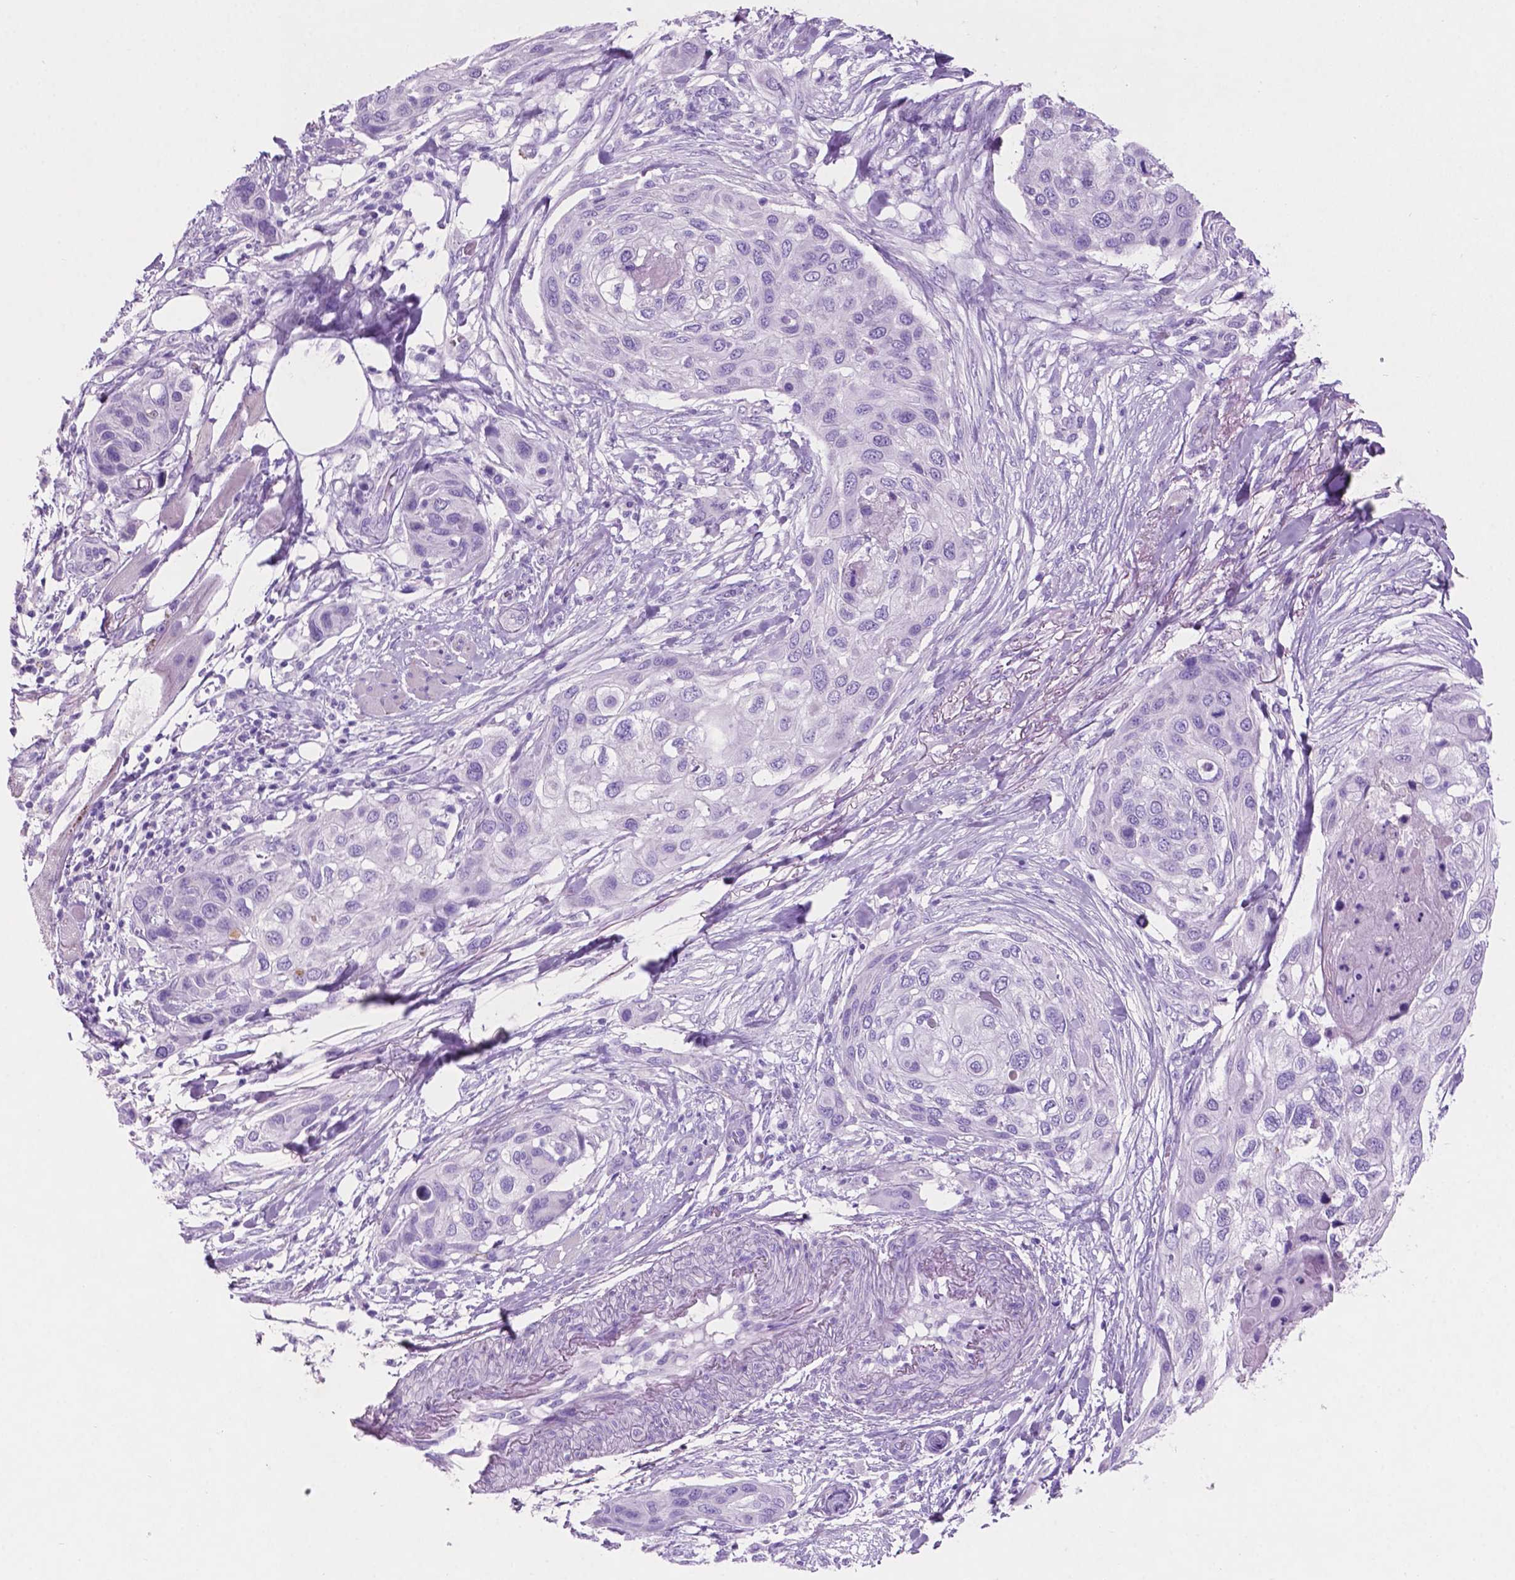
{"staining": {"intensity": "negative", "quantity": "none", "location": "none"}, "tissue": "skin cancer", "cell_type": "Tumor cells", "image_type": "cancer", "snomed": [{"axis": "morphology", "description": "Squamous cell carcinoma, NOS"}, {"axis": "topography", "description": "Skin"}], "caption": "Tumor cells show no significant expression in skin cancer (squamous cell carcinoma).", "gene": "POU4F1", "patient": {"sex": "female", "age": 87}}